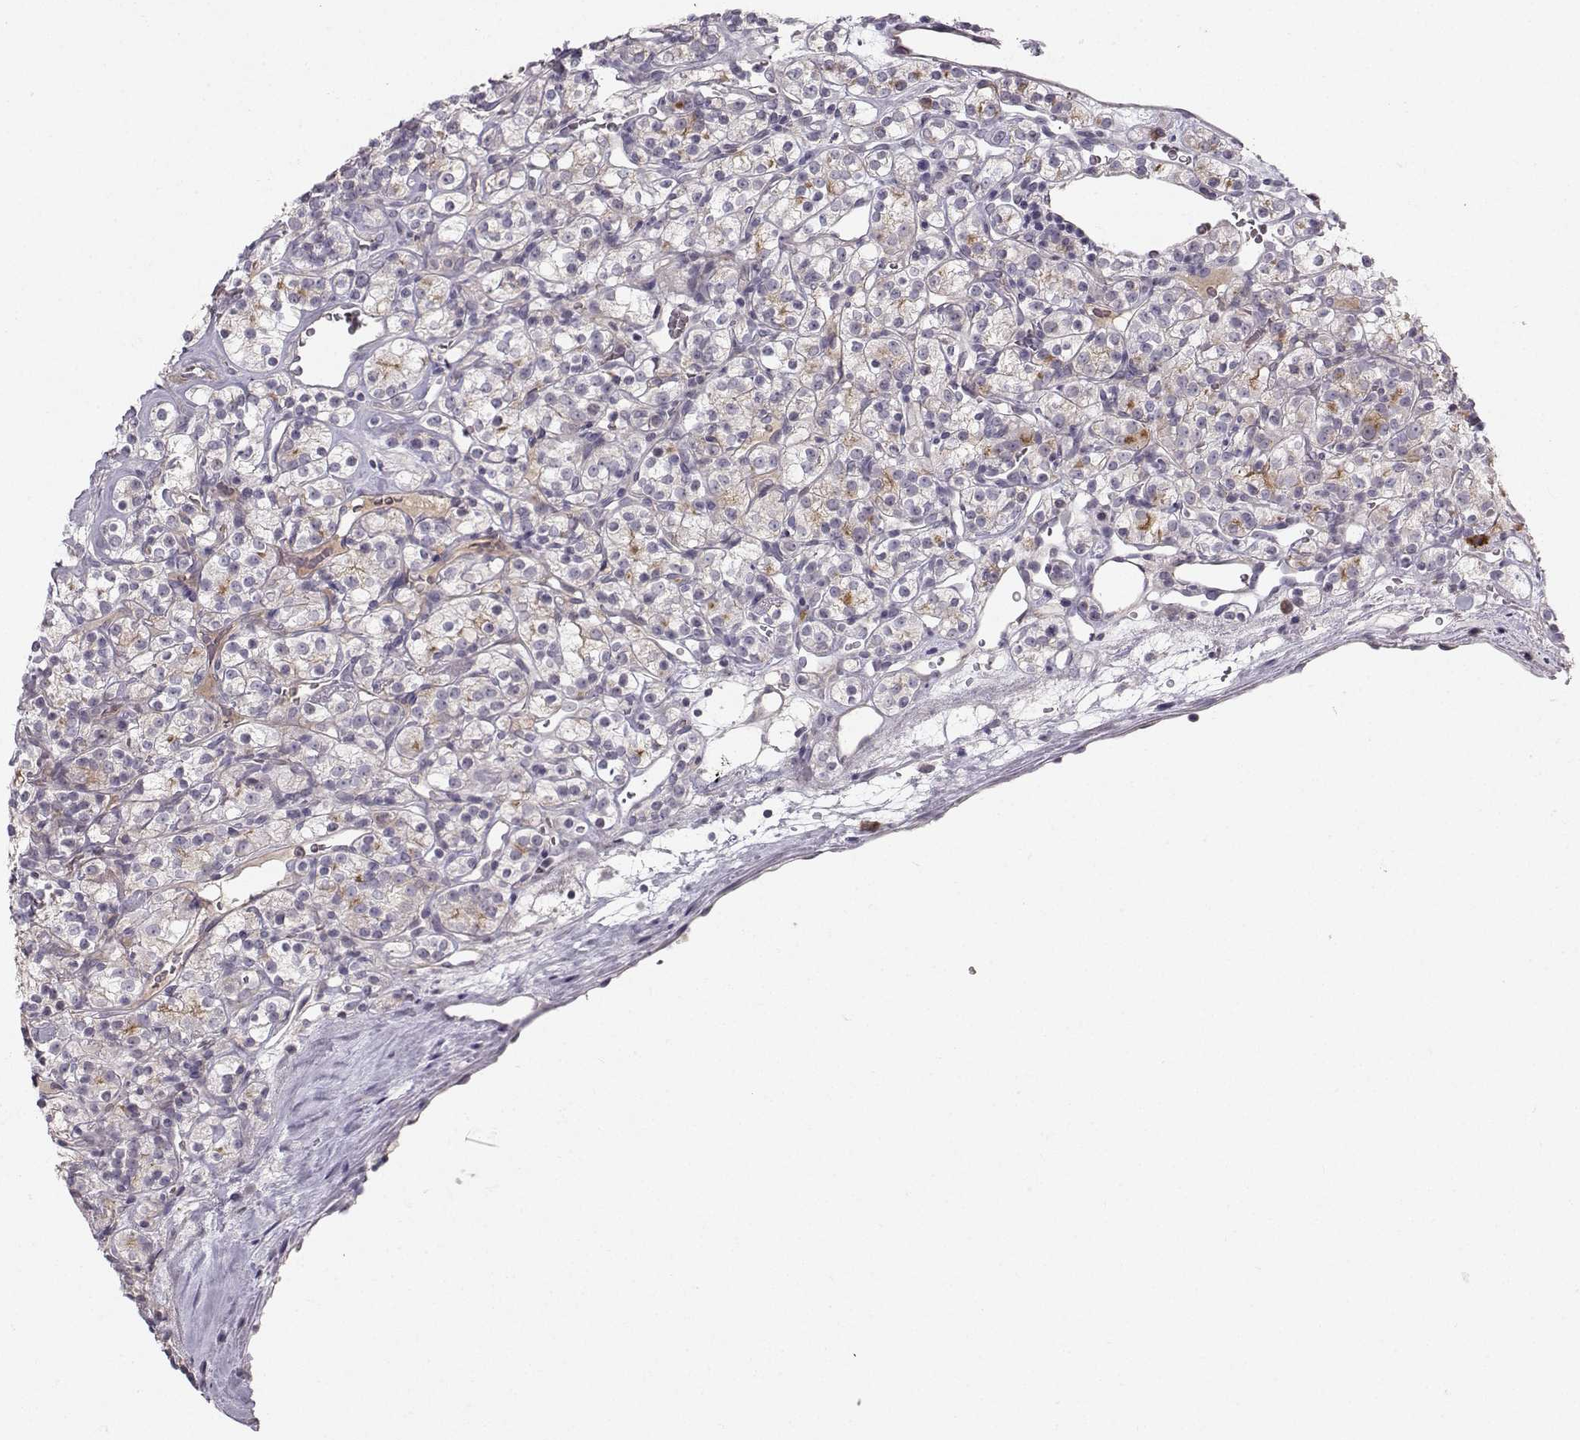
{"staining": {"intensity": "weak", "quantity": "<25%", "location": "cytoplasmic/membranous"}, "tissue": "renal cancer", "cell_type": "Tumor cells", "image_type": "cancer", "snomed": [{"axis": "morphology", "description": "Adenocarcinoma, NOS"}, {"axis": "topography", "description": "Kidney"}], "caption": "Tumor cells show no significant positivity in renal cancer.", "gene": "OPRD1", "patient": {"sex": "male", "age": 77}}